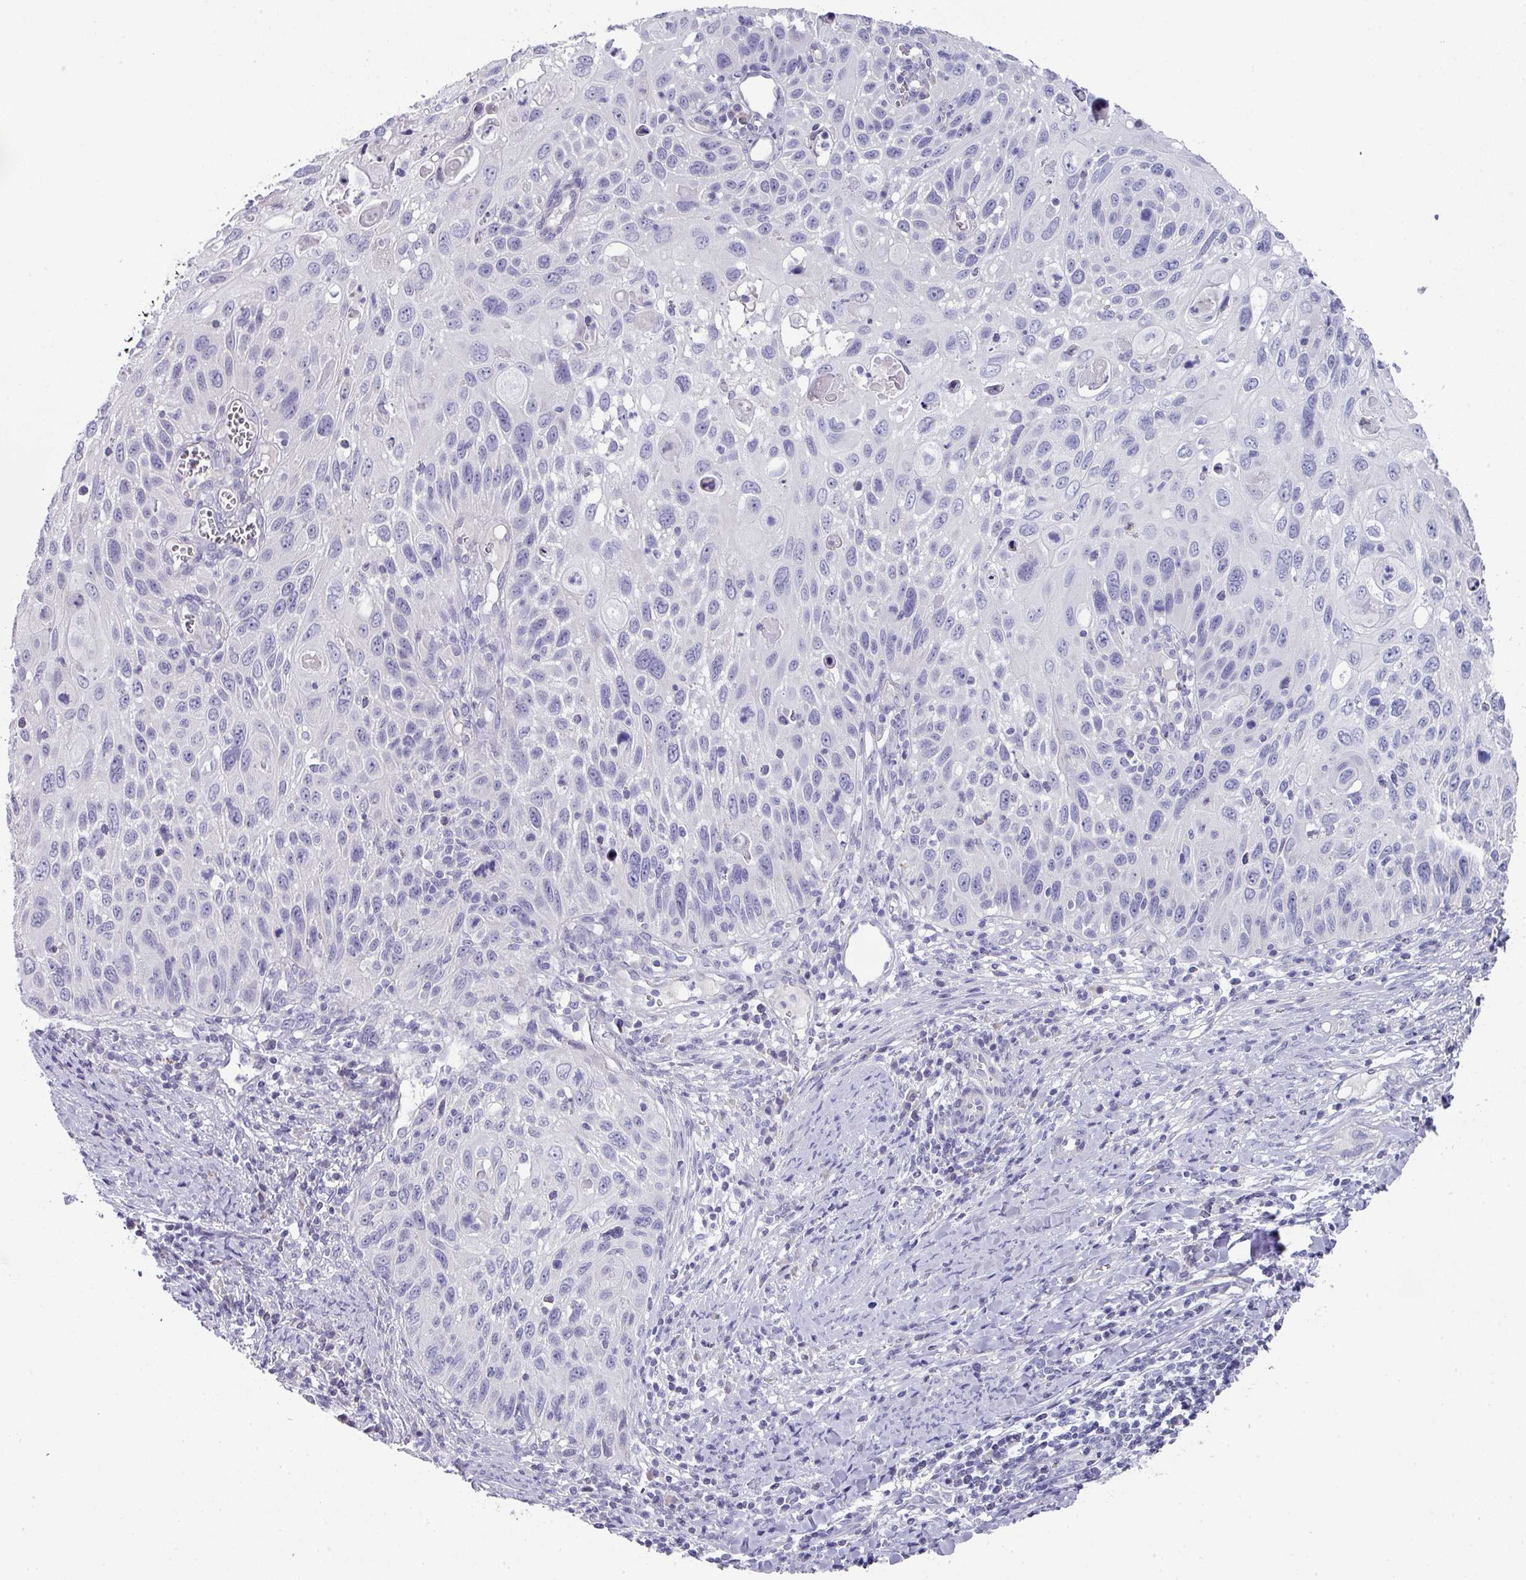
{"staining": {"intensity": "negative", "quantity": "none", "location": "none"}, "tissue": "cervical cancer", "cell_type": "Tumor cells", "image_type": "cancer", "snomed": [{"axis": "morphology", "description": "Squamous cell carcinoma, NOS"}, {"axis": "topography", "description": "Cervix"}], "caption": "An immunohistochemistry (IHC) histopathology image of cervical cancer is shown. There is no staining in tumor cells of cervical cancer.", "gene": "DEFB115", "patient": {"sex": "female", "age": 70}}